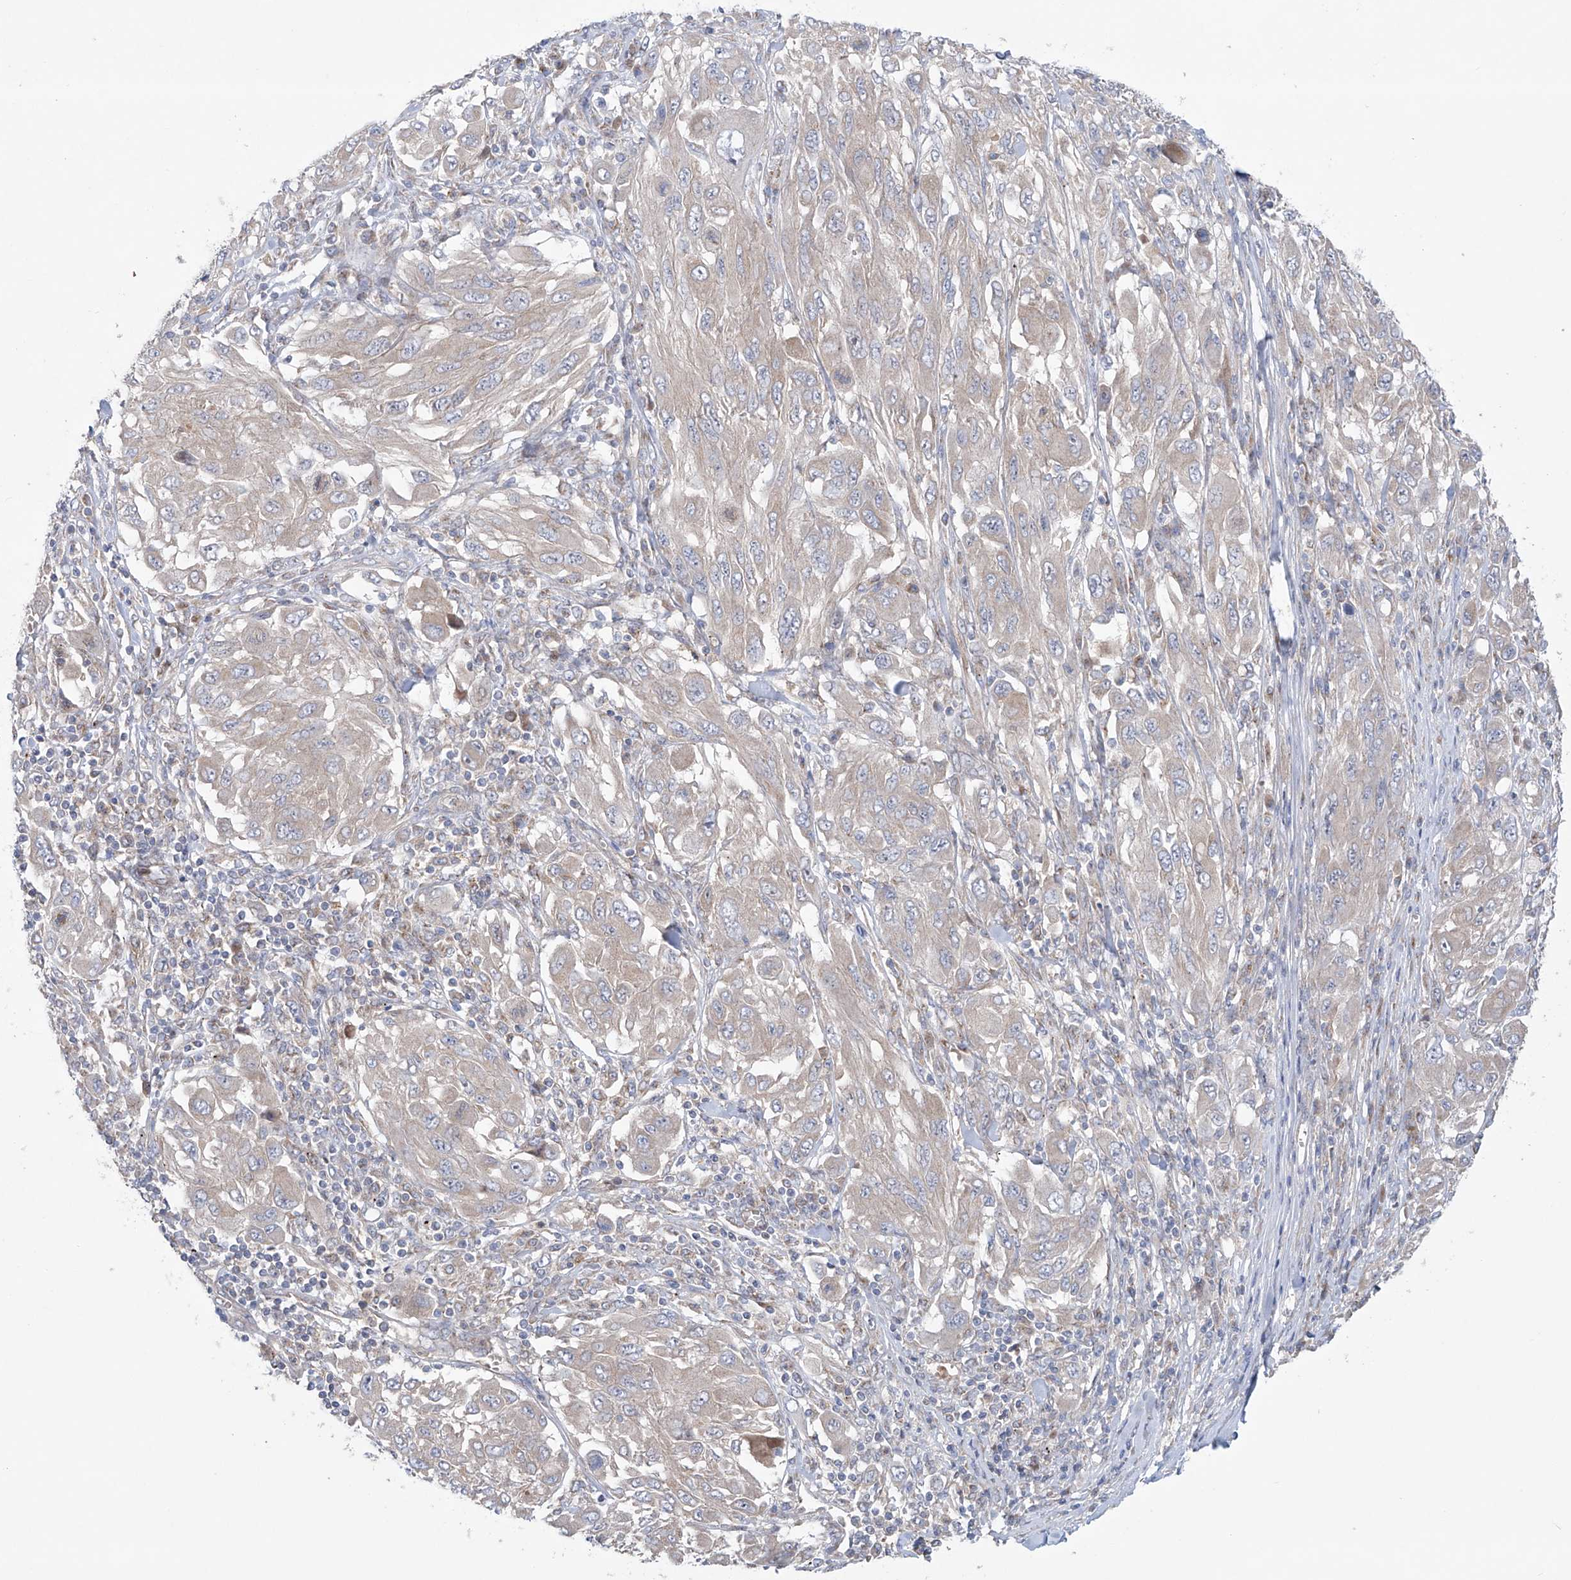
{"staining": {"intensity": "weak", "quantity": "<25%", "location": "cytoplasmic/membranous"}, "tissue": "melanoma", "cell_type": "Tumor cells", "image_type": "cancer", "snomed": [{"axis": "morphology", "description": "Malignant melanoma, NOS"}, {"axis": "topography", "description": "Skin"}], "caption": "A micrograph of human melanoma is negative for staining in tumor cells.", "gene": "KLC4", "patient": {"sex": "female", "age": 91}}